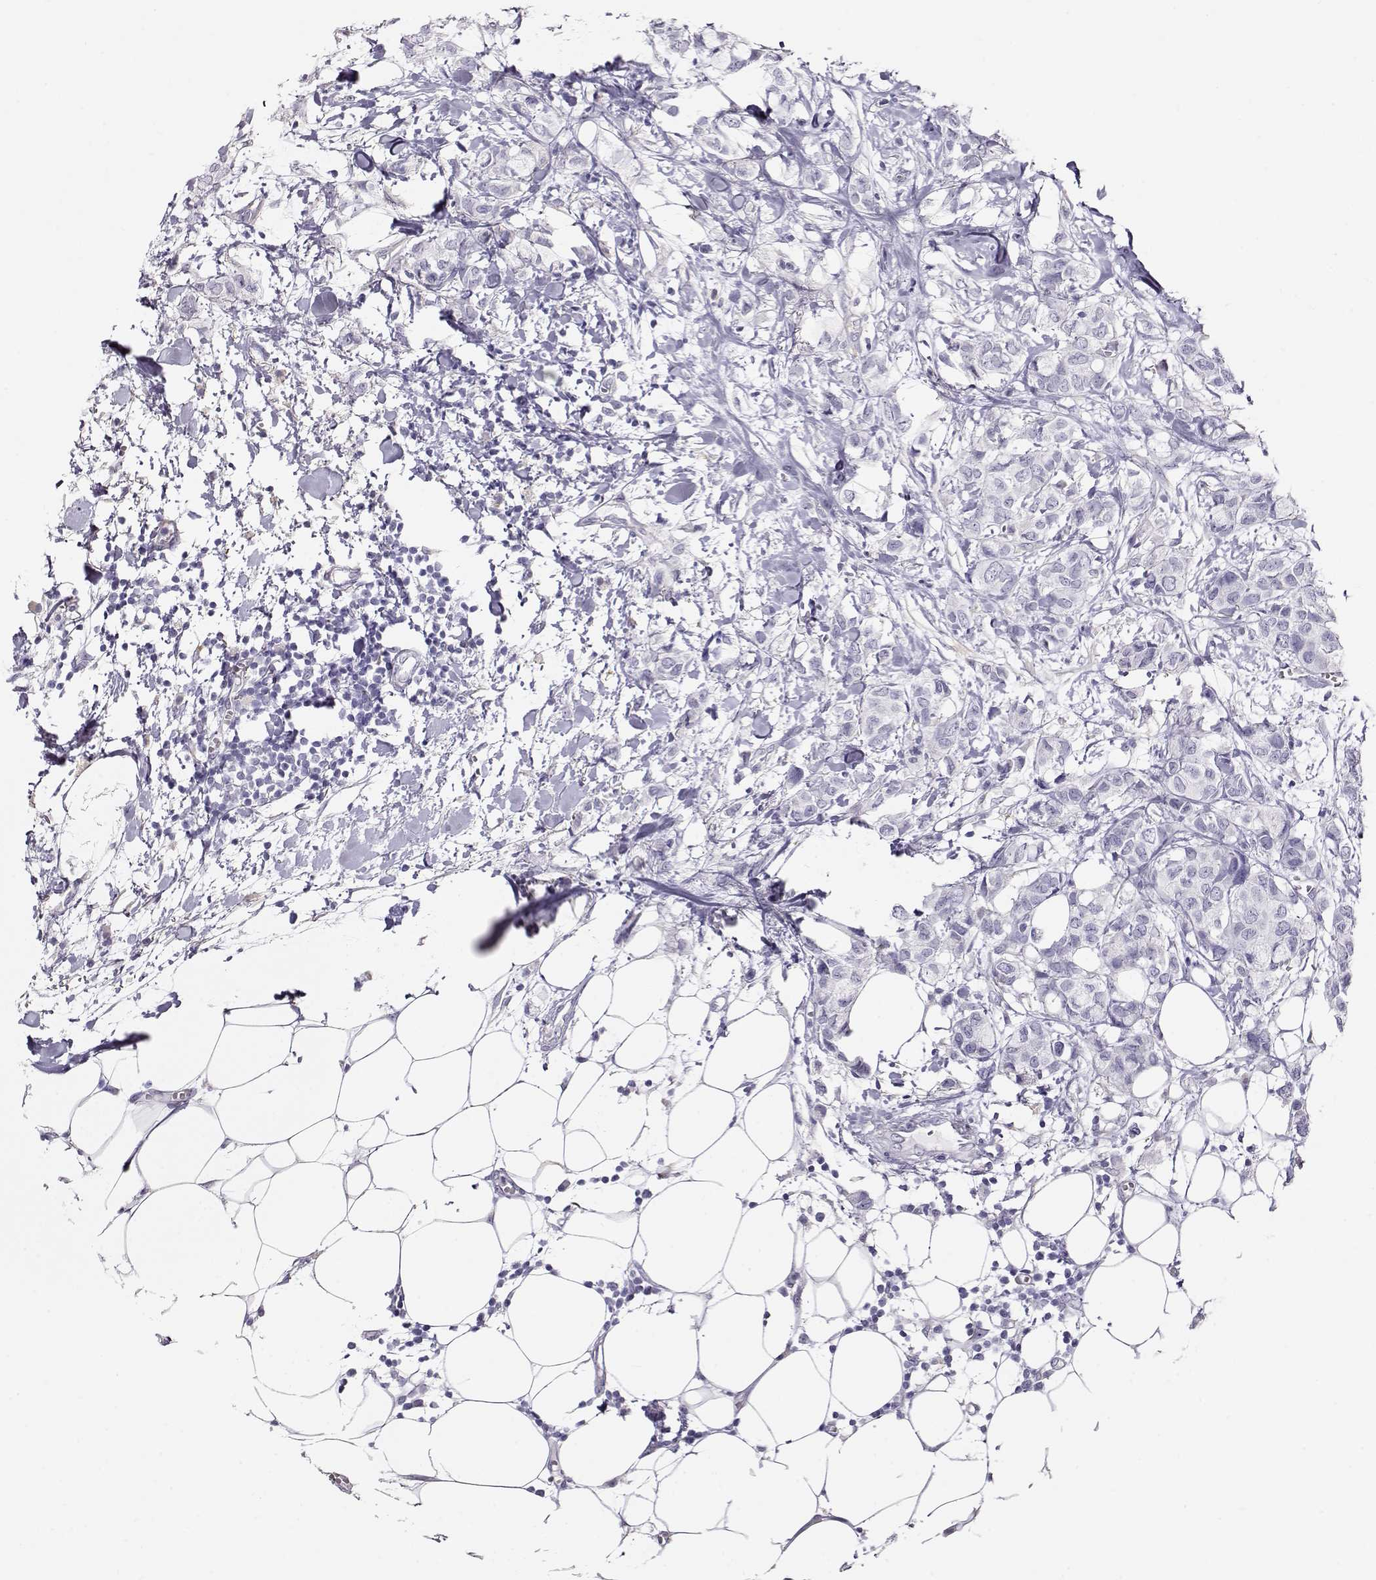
{"staining": {"intensity": "negative", "quantity": "none", "location": "none"}, "tissue": "breast cancer", "cell_type": "Tumor cells", "image_type": "cancer", "snomed": [{"axis": "morphology", "description": "Duct carcinoma"}, {"axis": "topography", "description": "Breast"}], "caption": "A micrograph of breast intraductal carcinoma stained for a protein shows no brown staining in tumor cells. (DAB (3,3'-diaminobenzidine) immunohistochemistry (IHC), high magnification).", "gene": "RBM44", "patient": {"sex": "female", "age": 85}}